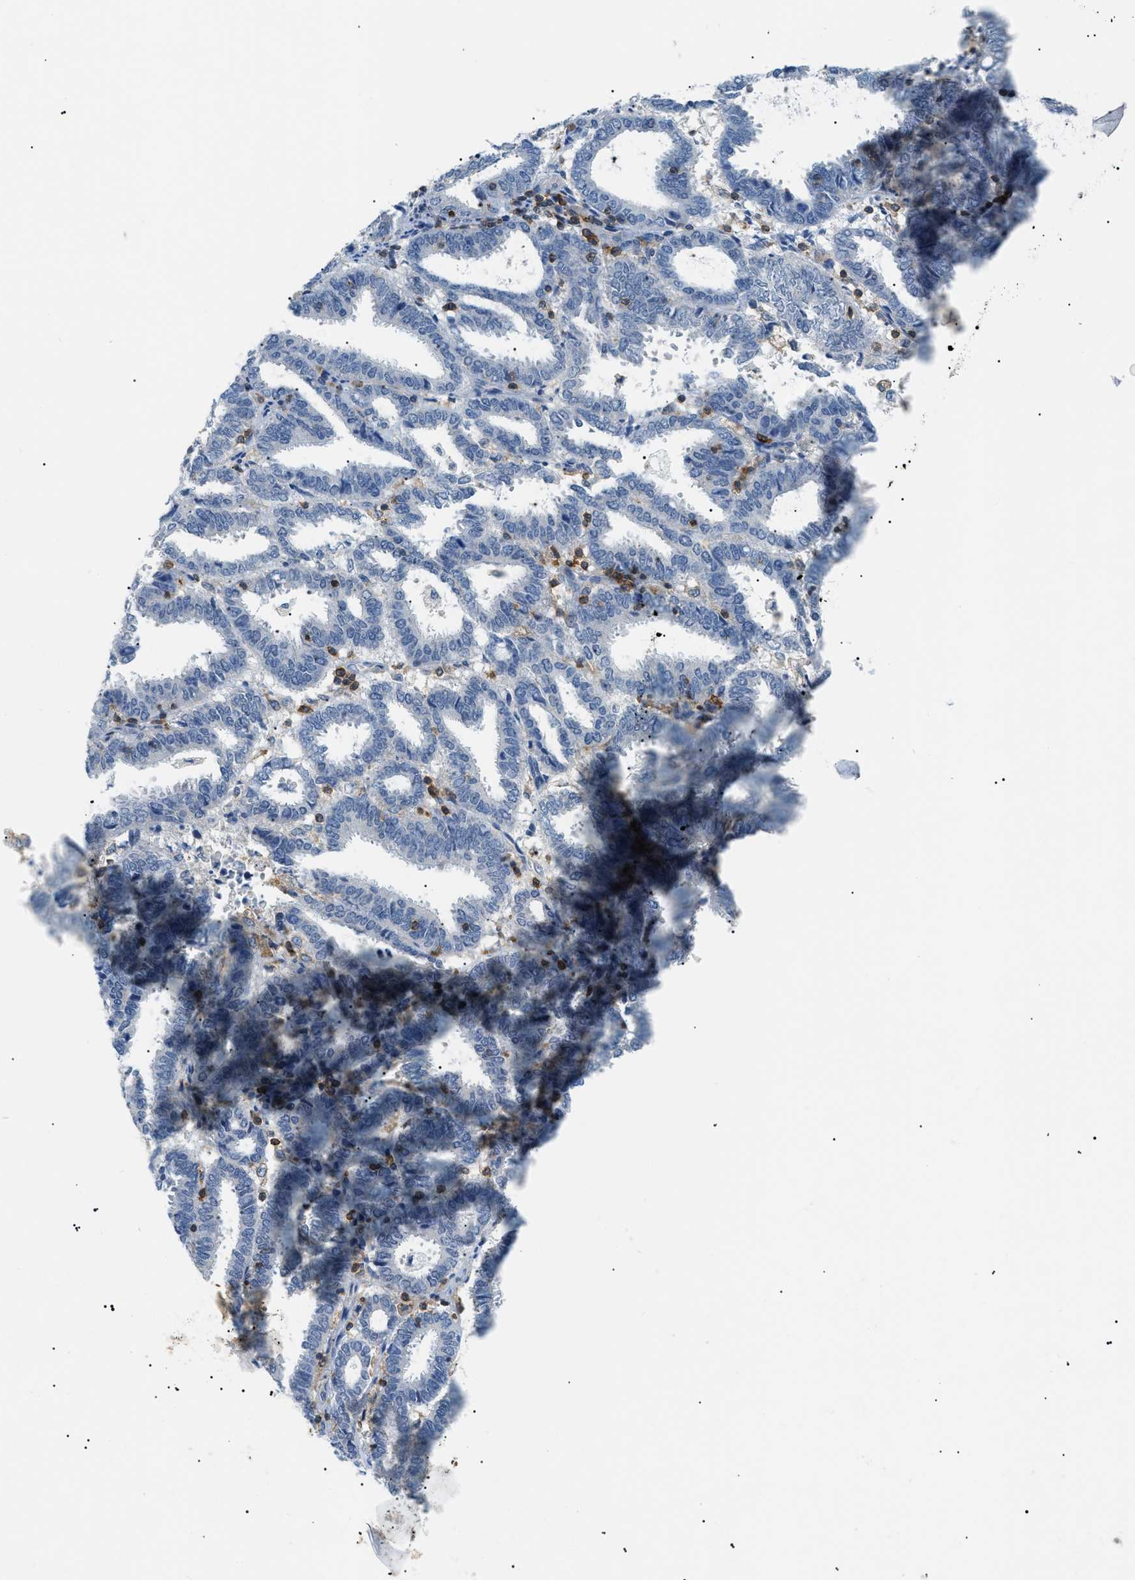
{"staining": {"intensity": "negative", "quantity": "none", "location": "none"}, "tissue": "endometrial cancer", "cell_type": "Tumor cells", "image_type": "cancer", "snomed": [{"axis": "morphology", "description": "Adenocarcinoma, NOS"}, {"axis": "topography", "description": "Uterus"}], "caption": "Protein analysis of endometrial cancer demonstrates no significant staining in tumor cells.", "gene": "INPP5D", "patient": {"sex": "female", "age": 83}}